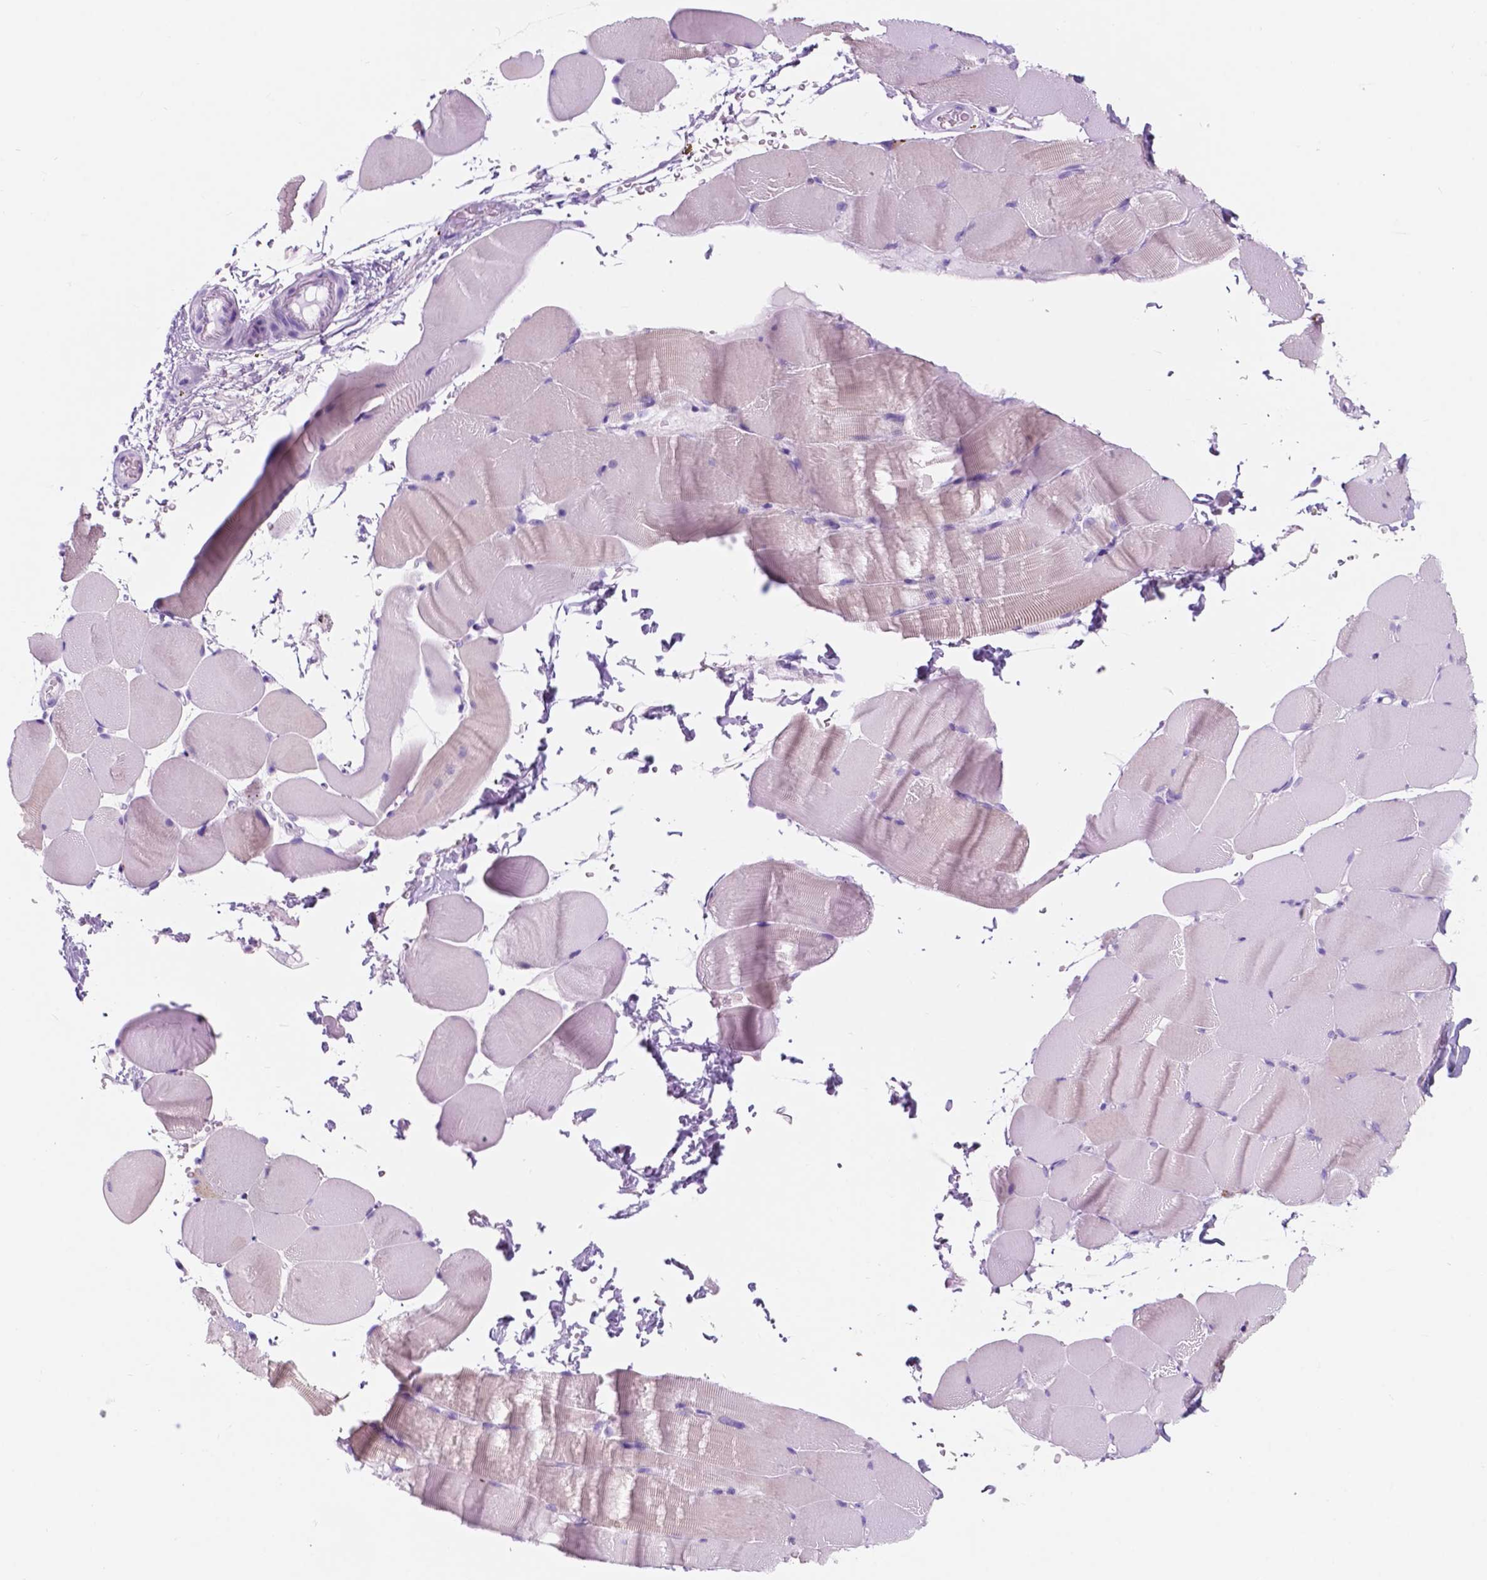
{"staining": {"intensity": "negative", "quantity": "none", "location": "none"}, "tissue": "skeletal muscle", "cell_type": "Myocytes", "image_type": "normal", "snomed": [{"axis": "morphology", "description": "Normal tissue, NOS"}, {"axis": "topography", "description": "Skeletal muscle"}], "caption": "DAB (3,3'-diaminobenzidine) immunohistochemical staining of normal skeletal muscle displays no significant expression in myocytes.", "gene": "CUZD1", "patient": {"sex": "female", "age": 37}}